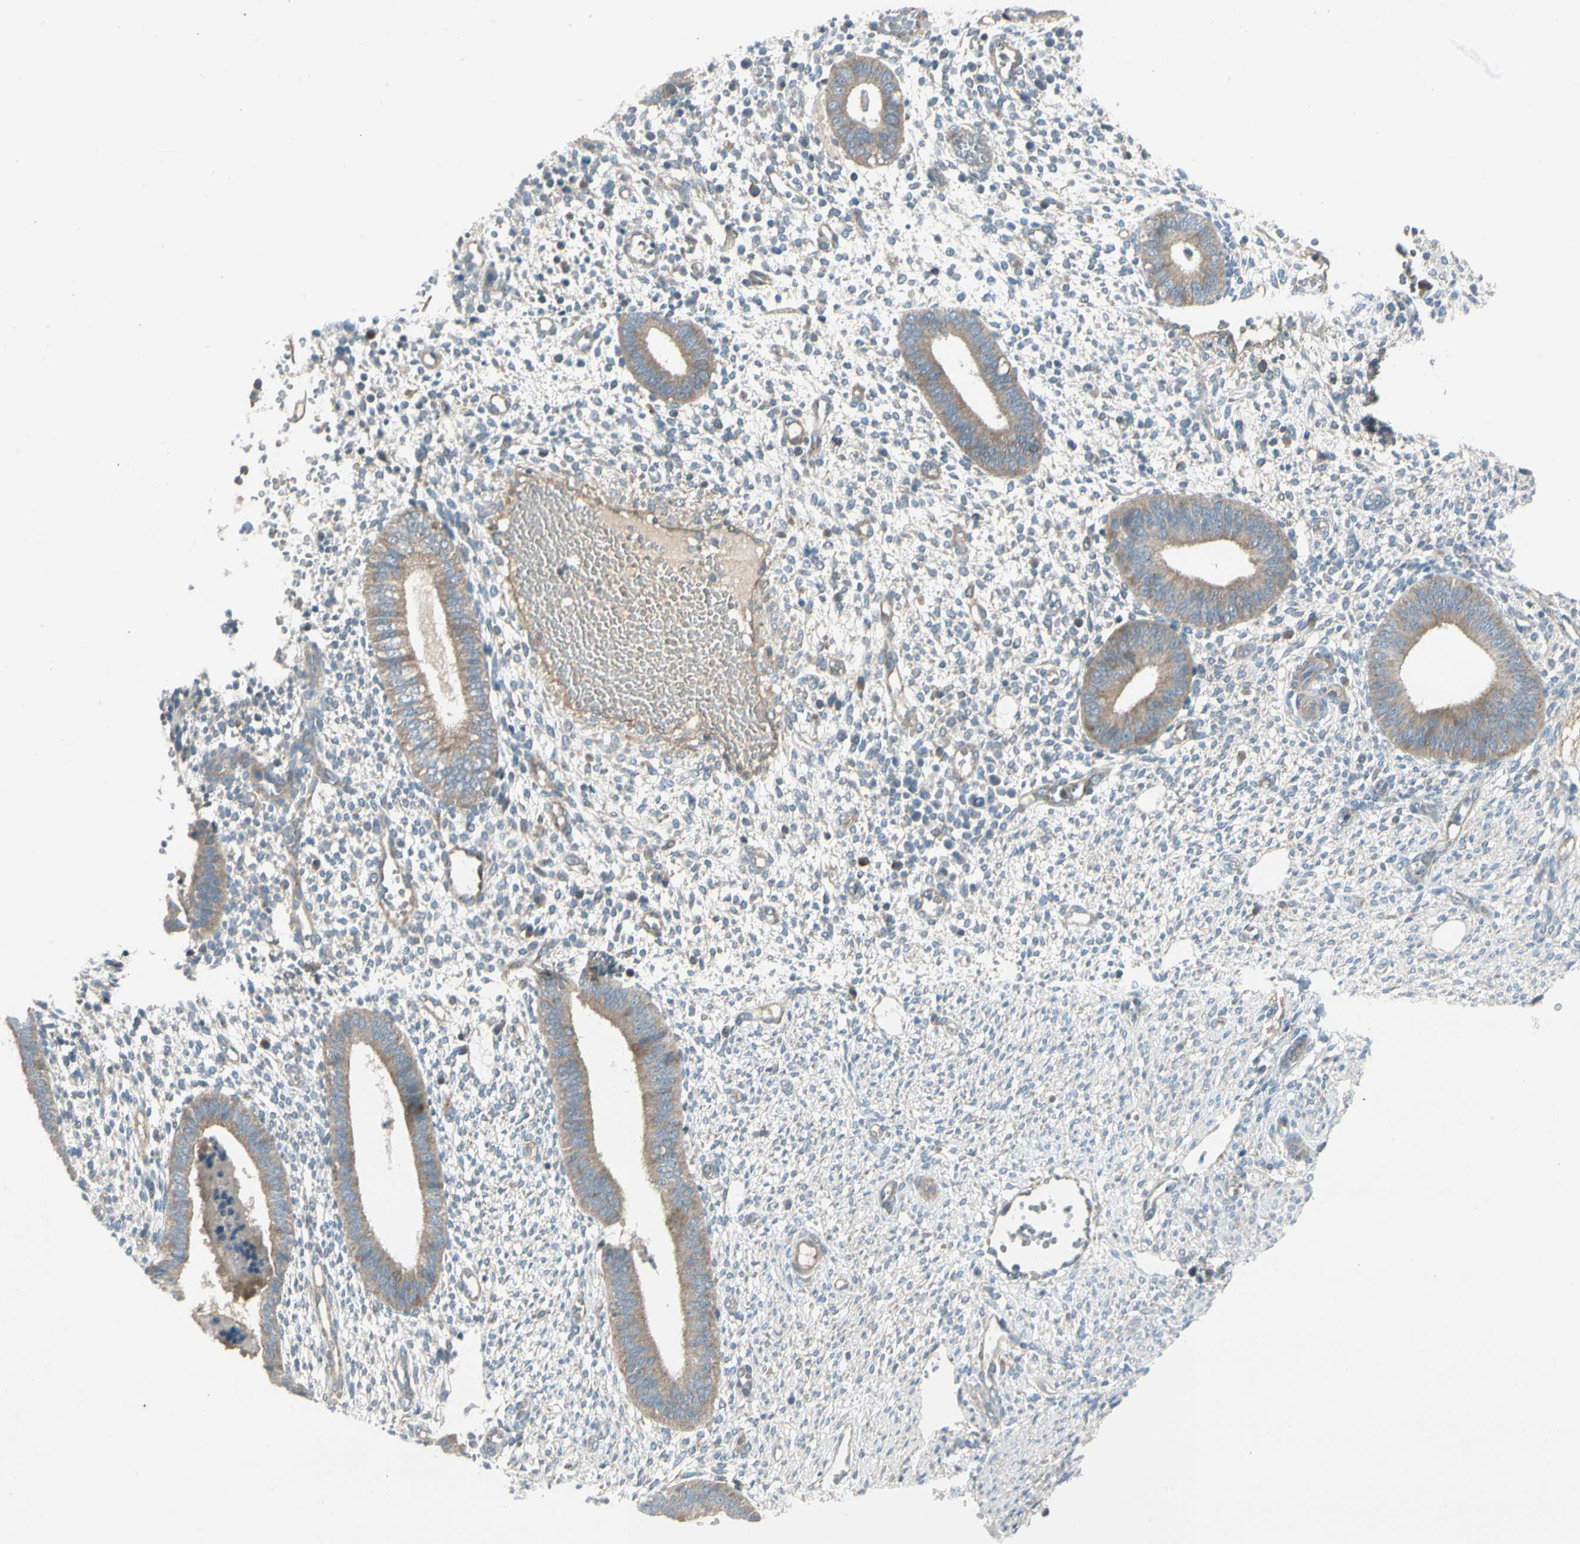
{"staining": {"intensity": "weak", "quantity": "25%-75%", "location": "cytoplasmic/membranous"}, "tissue": "endometrium", "cell_type": "Cells in endometrial stroma", "image_type": "normal", "snomed": [{"axis": "morphology", "description": "Normal tissue, NOS"}, {"axis": "topography", "description": "Endometrium"}], "caption": "Protein staining of normal endometrium reveals weak cytoplasmic/membranous positivity in about 25%-75% of cells in endometrial stroma.", "gene": "PANK2", "patient": {"sex": "female", "age": 35}}